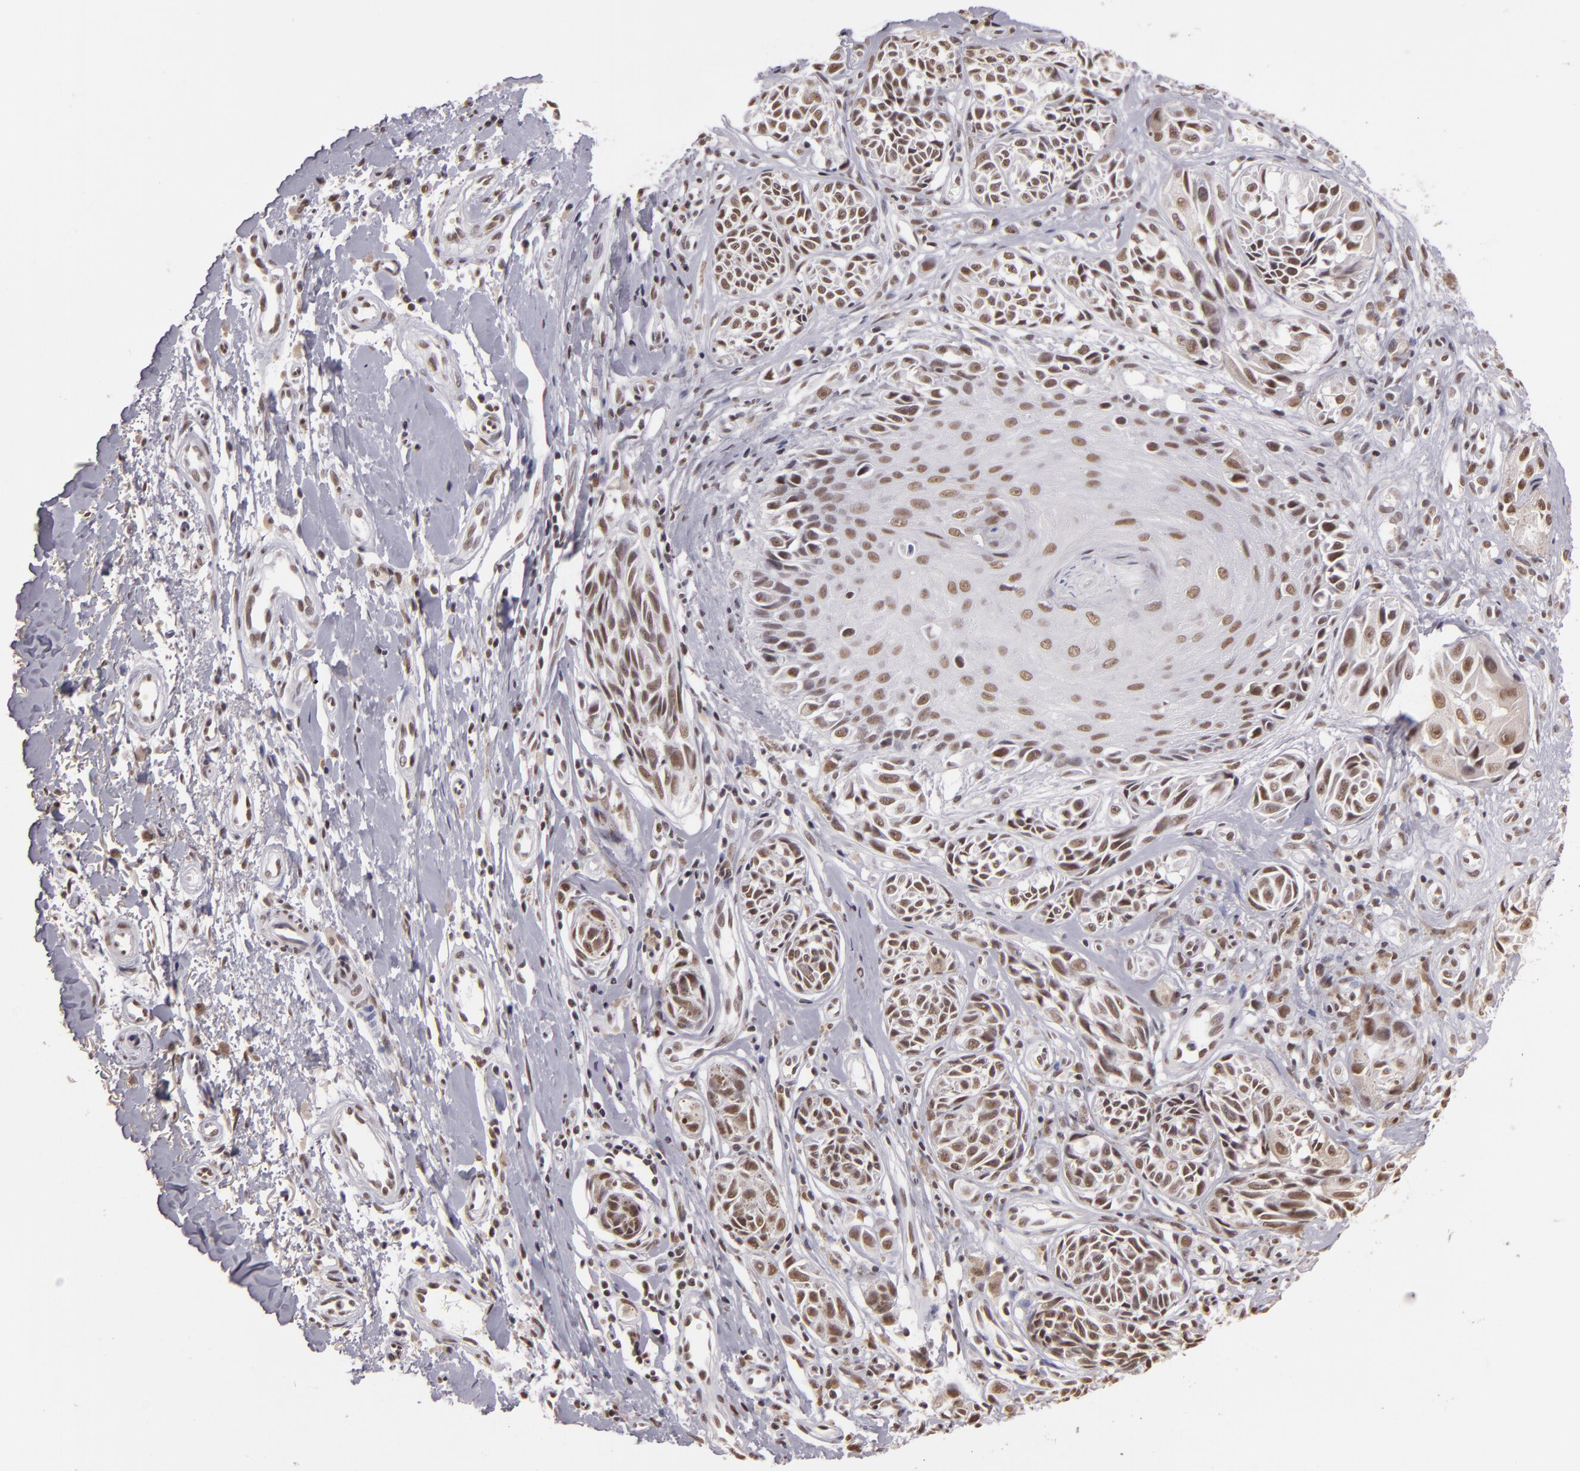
{"staining": {"intensity": "moderate", "quantity": ">75%", "location": "nuclear"}, "tissue": "melanoma", "cell_type": "Tumor cells", "image_type": "cancer", "snomed": [{"axis": "morphology", "description": "Malignant melanoma, NOS"}, {"axis": "topography", "description": "Skin"}], "caption": "The image shows staining of malignant melanoma, revealing moderate nuclear protein staining (brown color) within tumor cells.", "gene": "INTS6", "patient": {"sex": "male", "age": 67}}